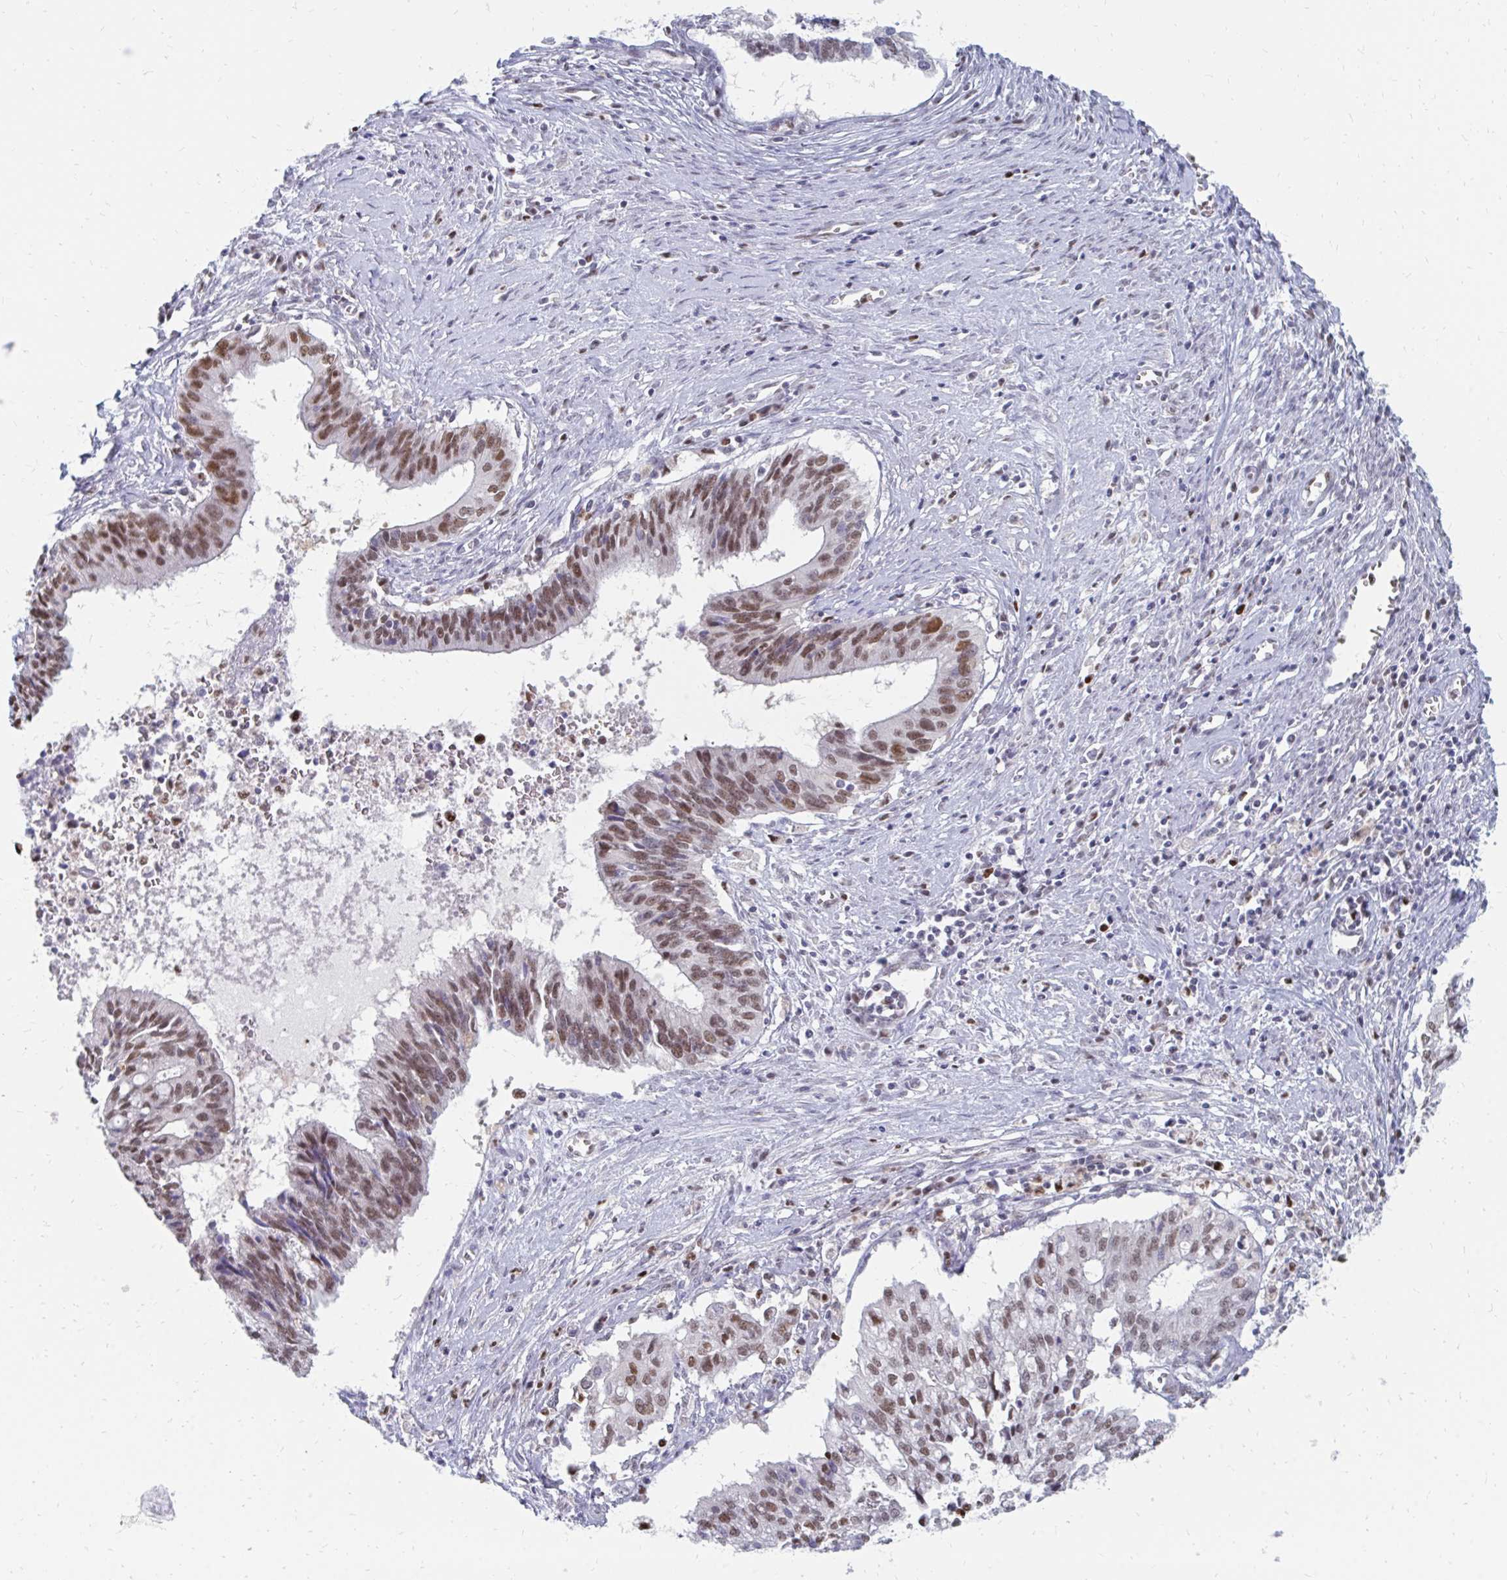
{"staining": {"intensity": "moderate", "quantity": ">75%", "location": "nuclear"}, "tissue": "cervical cancer", "cell_type": "Tumor cells", "image_type": "cancer", "snomed": [{"axis": "morphology", "description": "Adenocarcinoma, NOS"}, {"axis": "topography", "description": "Cervix"}], "caption": "A brown stain labels moderate nuclear positivity of a protein in human cervical cancer (adenocarcinoma) tumor cells. Using DAB (brown) and hematoxylin (blue) stains, captured at high magnification using brightfield microscopy.", "gene": "PLK3", "patient": {"sex": "female", "age": 44}}